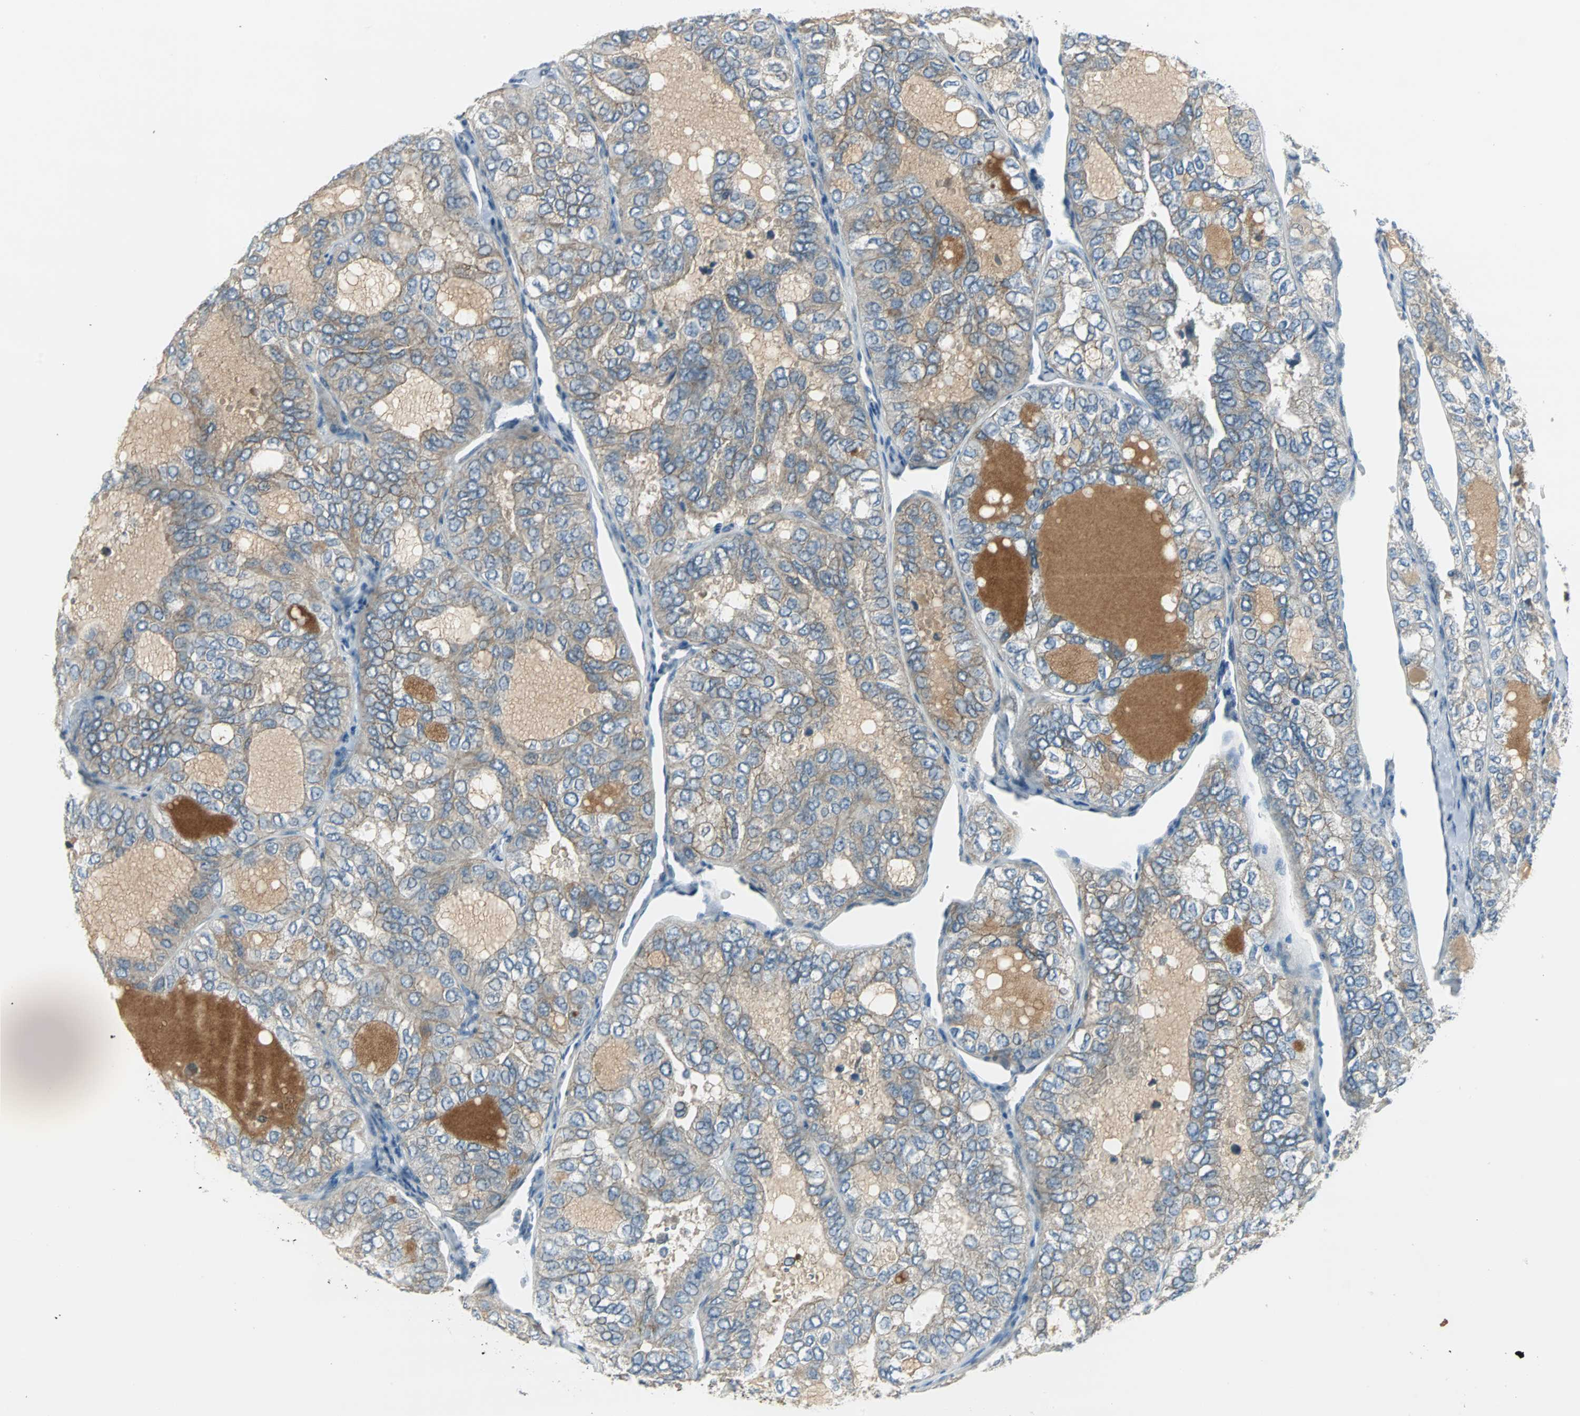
{"staining": {"intensity": "moderate", "quantity": "25%-75%", "location": "cytoplasmic/membranous"}, "tissue": "thyroid cancer", "cell_type": "Tumor cells", "image_type": "cancer", "snomed": [{"axis": "morphology", "description": "Follicular adenoma carcinoma, NOS"}, {"axis": "topography", "description": "Thyroid gland"}], "caption": "Thyroid follicular adenoma carcinoma tissue displays moderate cytoplasmic/membranous expression in approximately 25%-75% of tumor cells, visualized by immunohistochemistry.", "gene": "FHL2", "patient": {"sex": "male", "age": 75}}